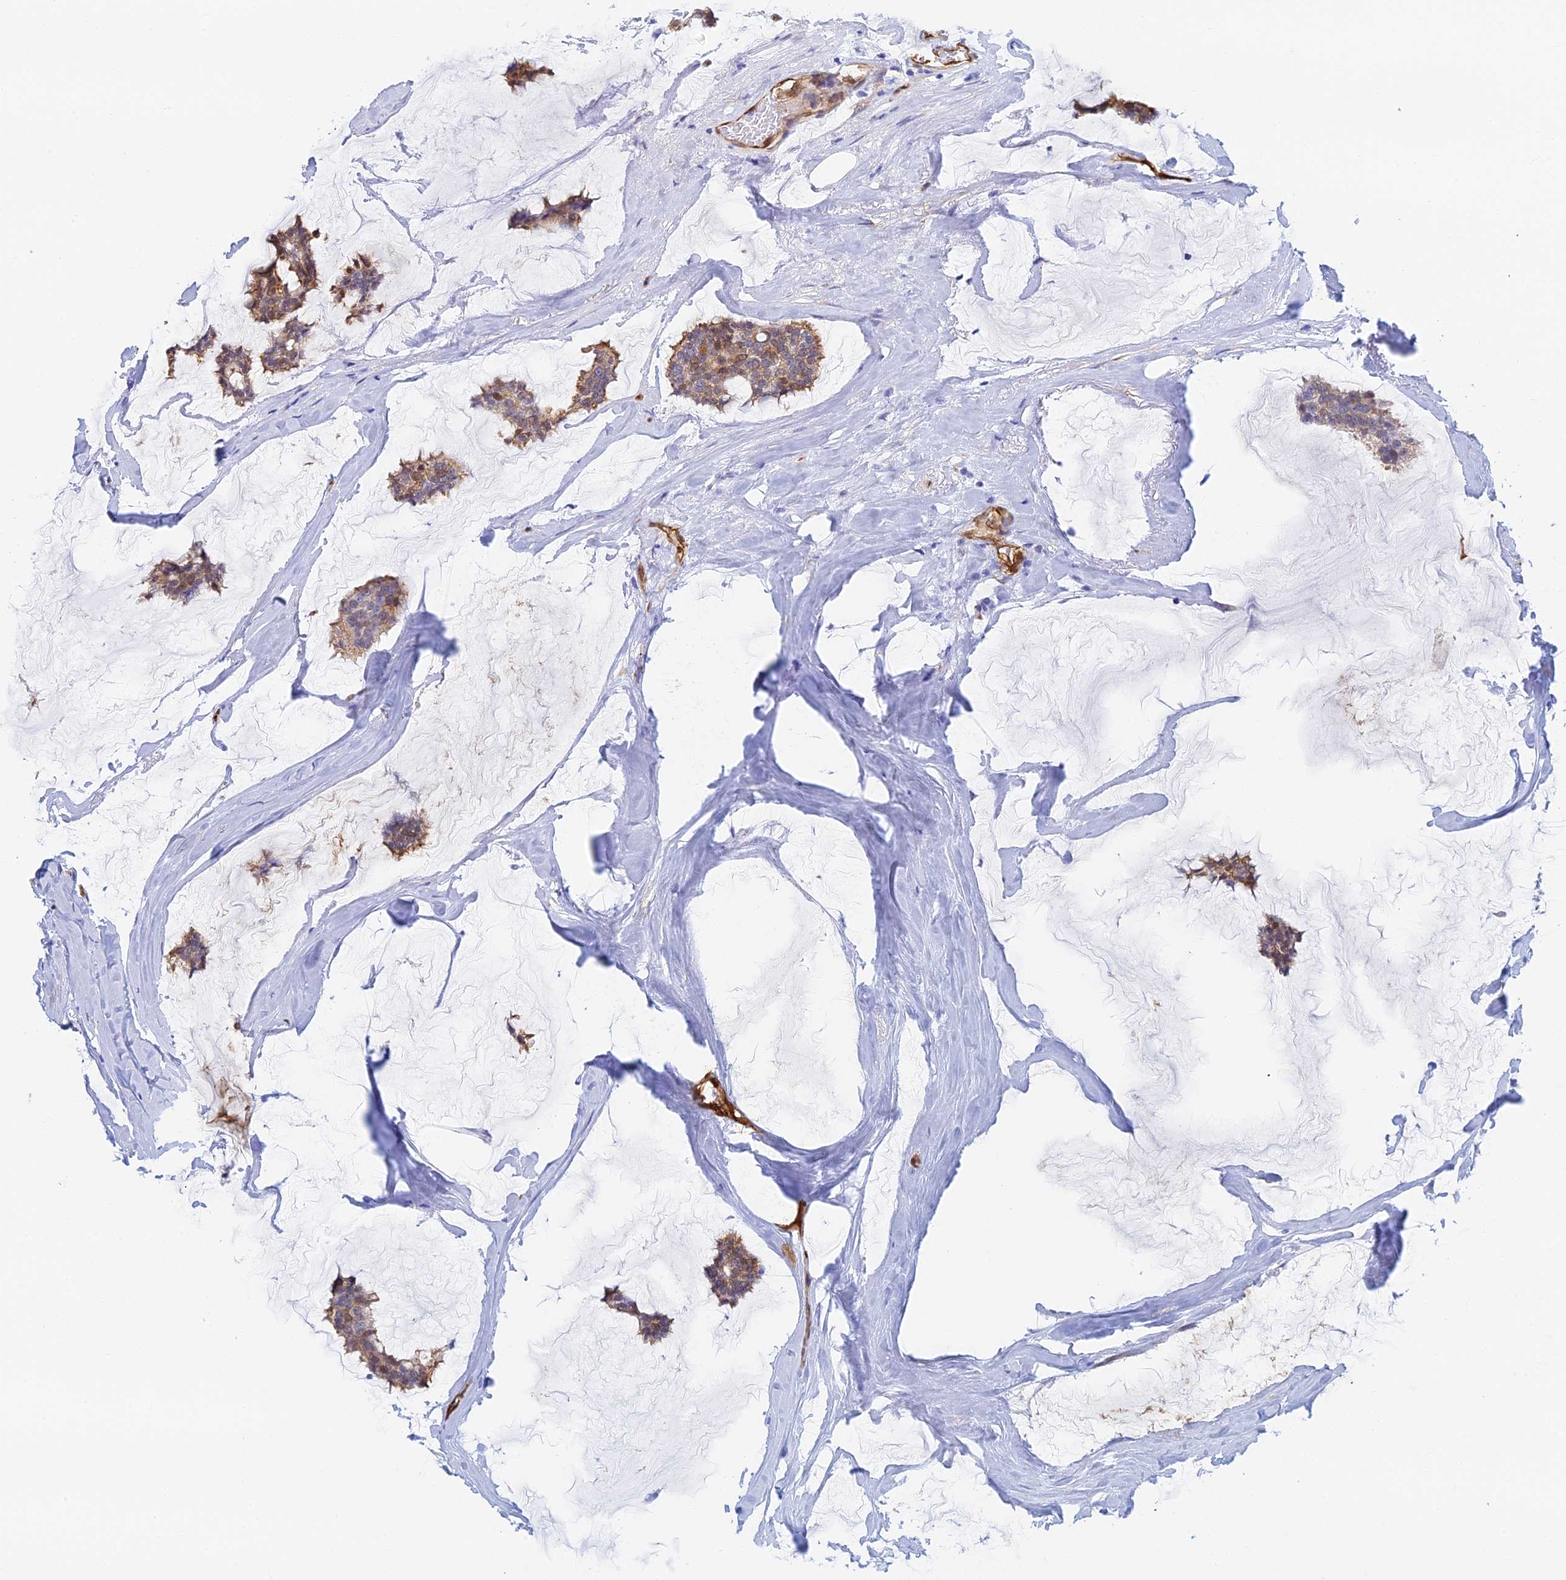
{"staining": {"intensity": "moderate", "quantity": "25%-75%", "location": "cytoplasmic/membranous"}, "tissue": "breast cancer", "cell_type": "Tumor cells", "image_type": "cancer", "snomed": [{"axis": "morphology", "description": "Duct carcinoma"}, {"axis": "topography", "description": "Breast"}], "caption": "Invasive ductal carcinoma (breast) tissue exhibits moderate cytoplasmic/membranous expression in approximately 25%-75% of tumor cells Immunohistochemistry stains the protein in brown and the nuclei are stained blue.", "gene": "CRIP2", "patient": {"sex": "female", "age": 93}}